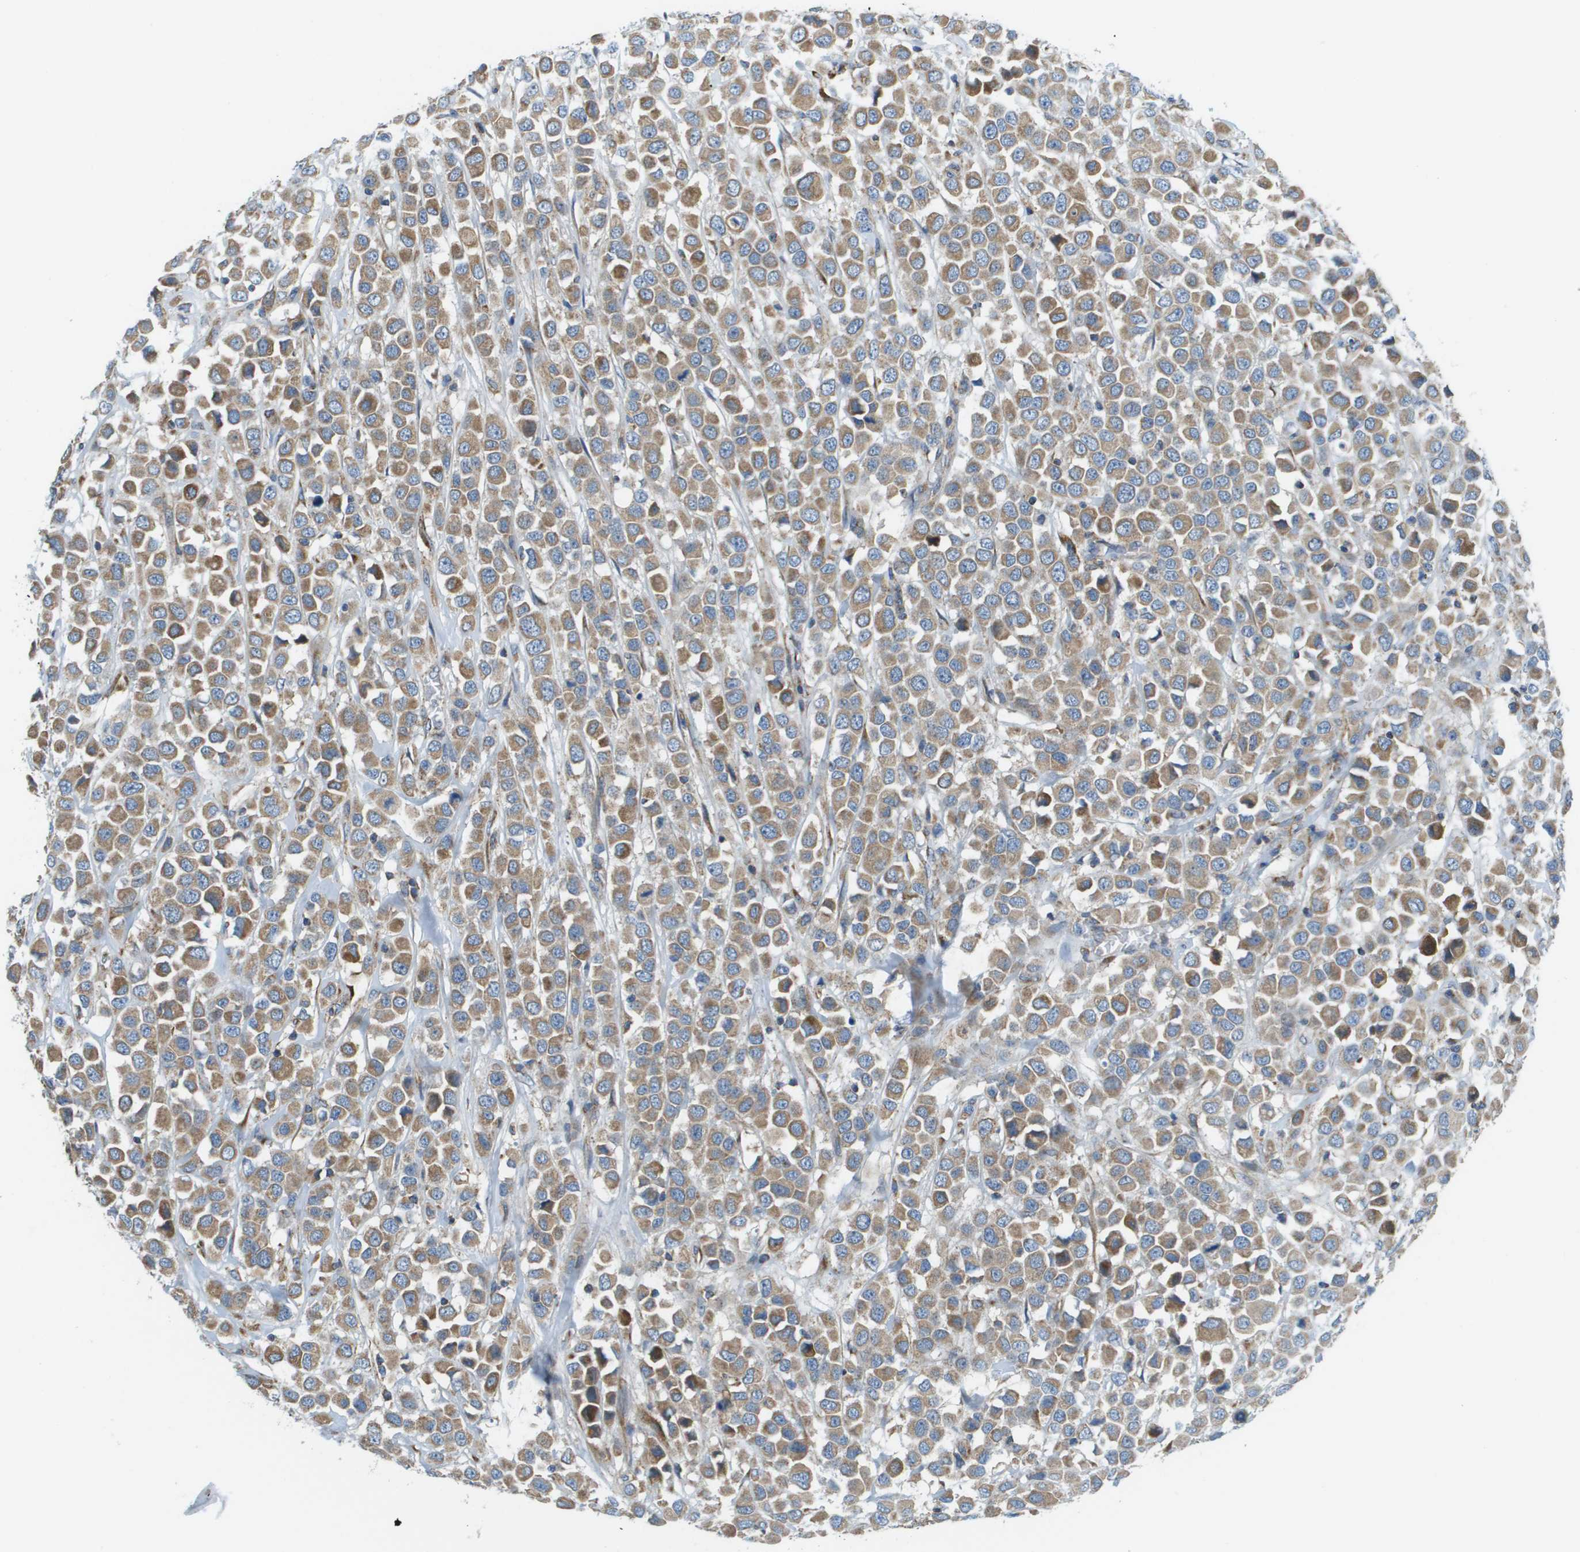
{"staining": {"intensity": "moderate", "quantity": ">75%", "location": "cytoplasmic/membranous"}, "tissue": "breast cancer", "cell_type": "Tumor cells", "image_type": "cancer", "snomed": [{"axis": "morphology", "description": "Duct carcinoma"}, {"axis": "topography", "description": "Breast"}], "caption": "Moderate cytoplasmic/membranous protein positivity is seen in about >75% of tumor cells in breast cancer.", "gene": "TAOK3", "patient": {"sex": "female", "age": 61}}